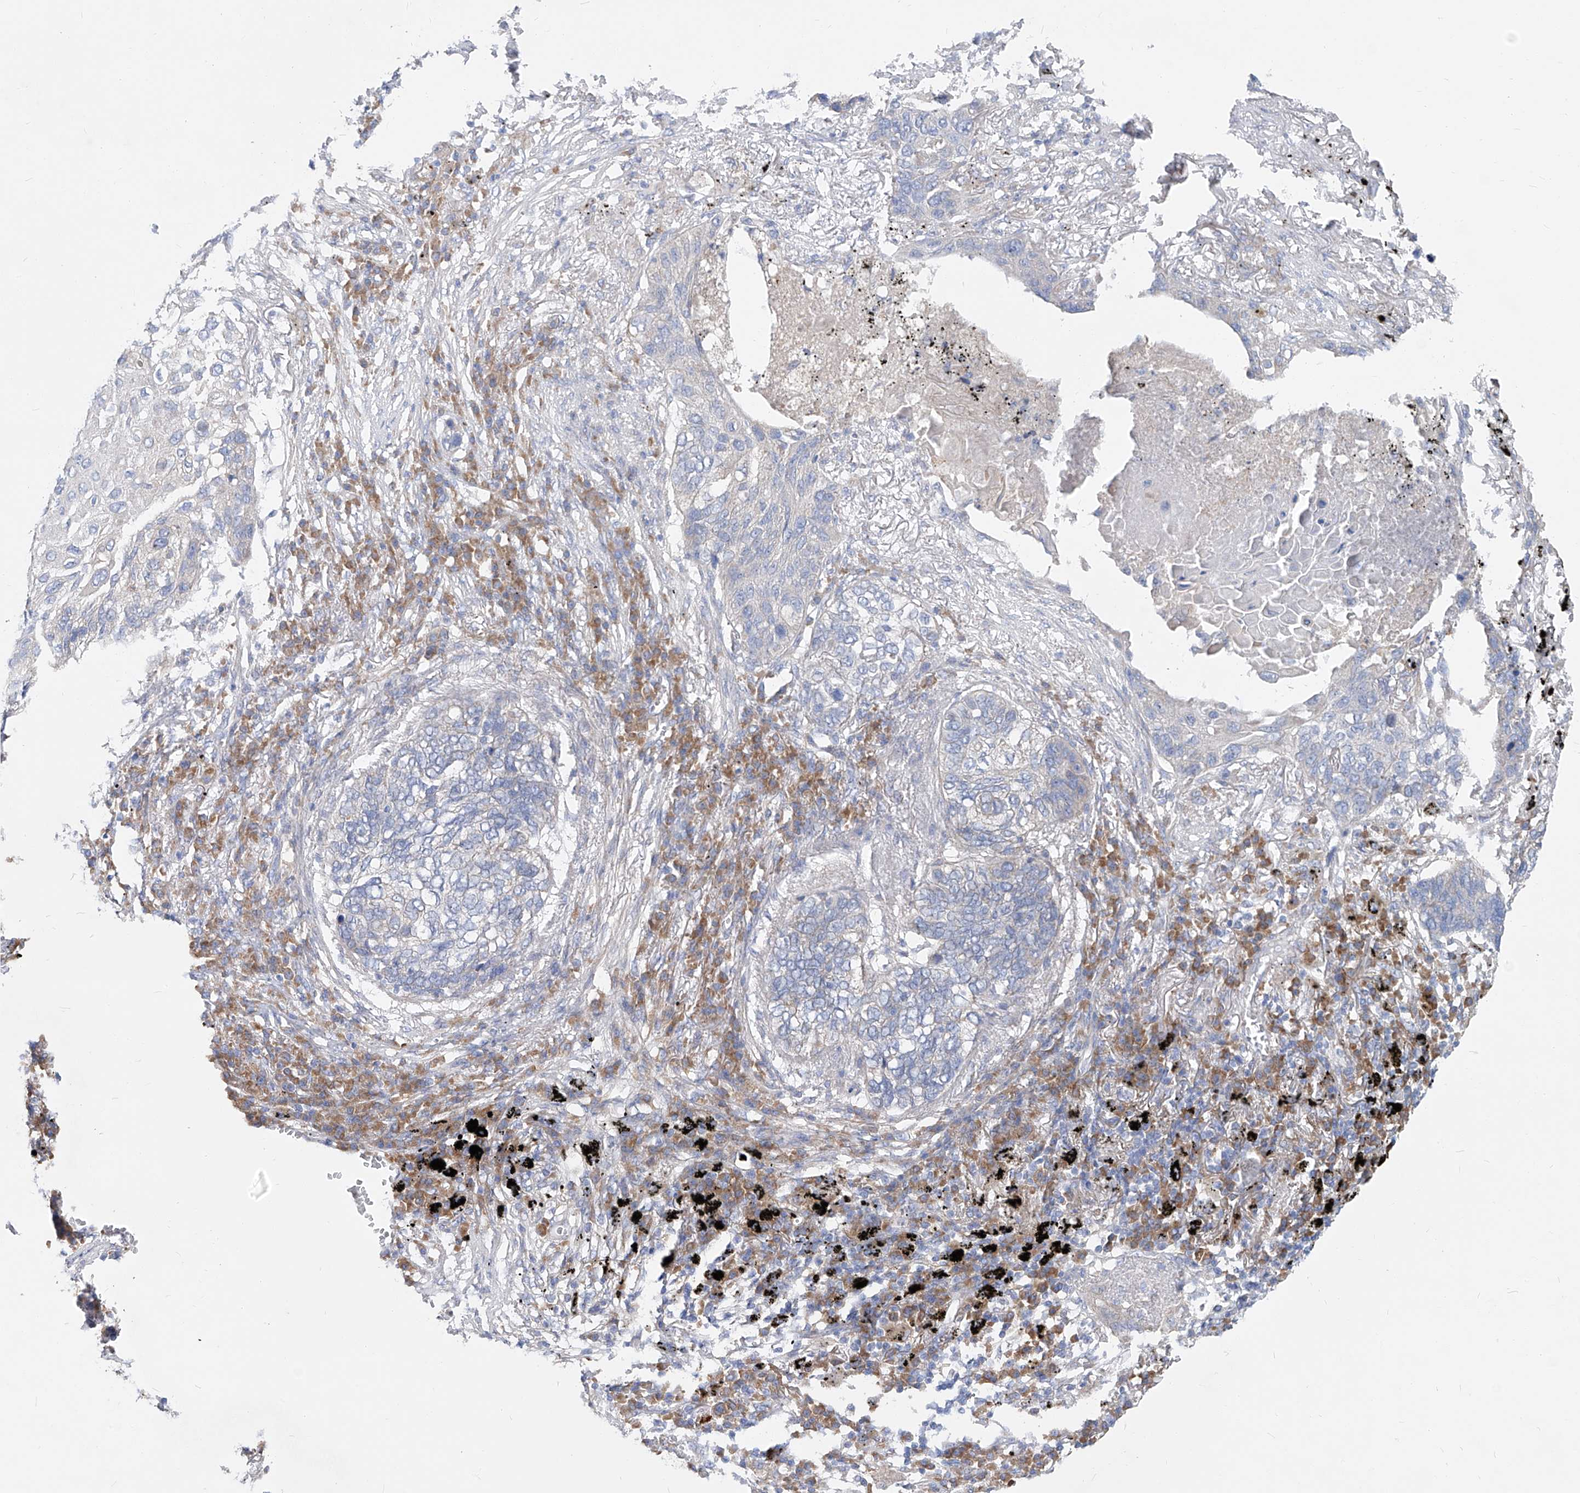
{"staining": {"intensity": "negative", "quantity": "none", "location": "none"}, "tissue": "lung cancer", "cell_type": "Tumor cells", "image_type": "cancer", "snomed": [{"axis": "morphology", "description": "Squamous cell carcinoma, NOS"}, {"axis": "topography", "description": "Lung"}], "caption": "A high-resolution image shows IHC staining of lung squamous cell carcinoma, which displays no significant staining in tumor cells.", "gene": "UFL1", "patient": {"sex": "female", "age": 63}}